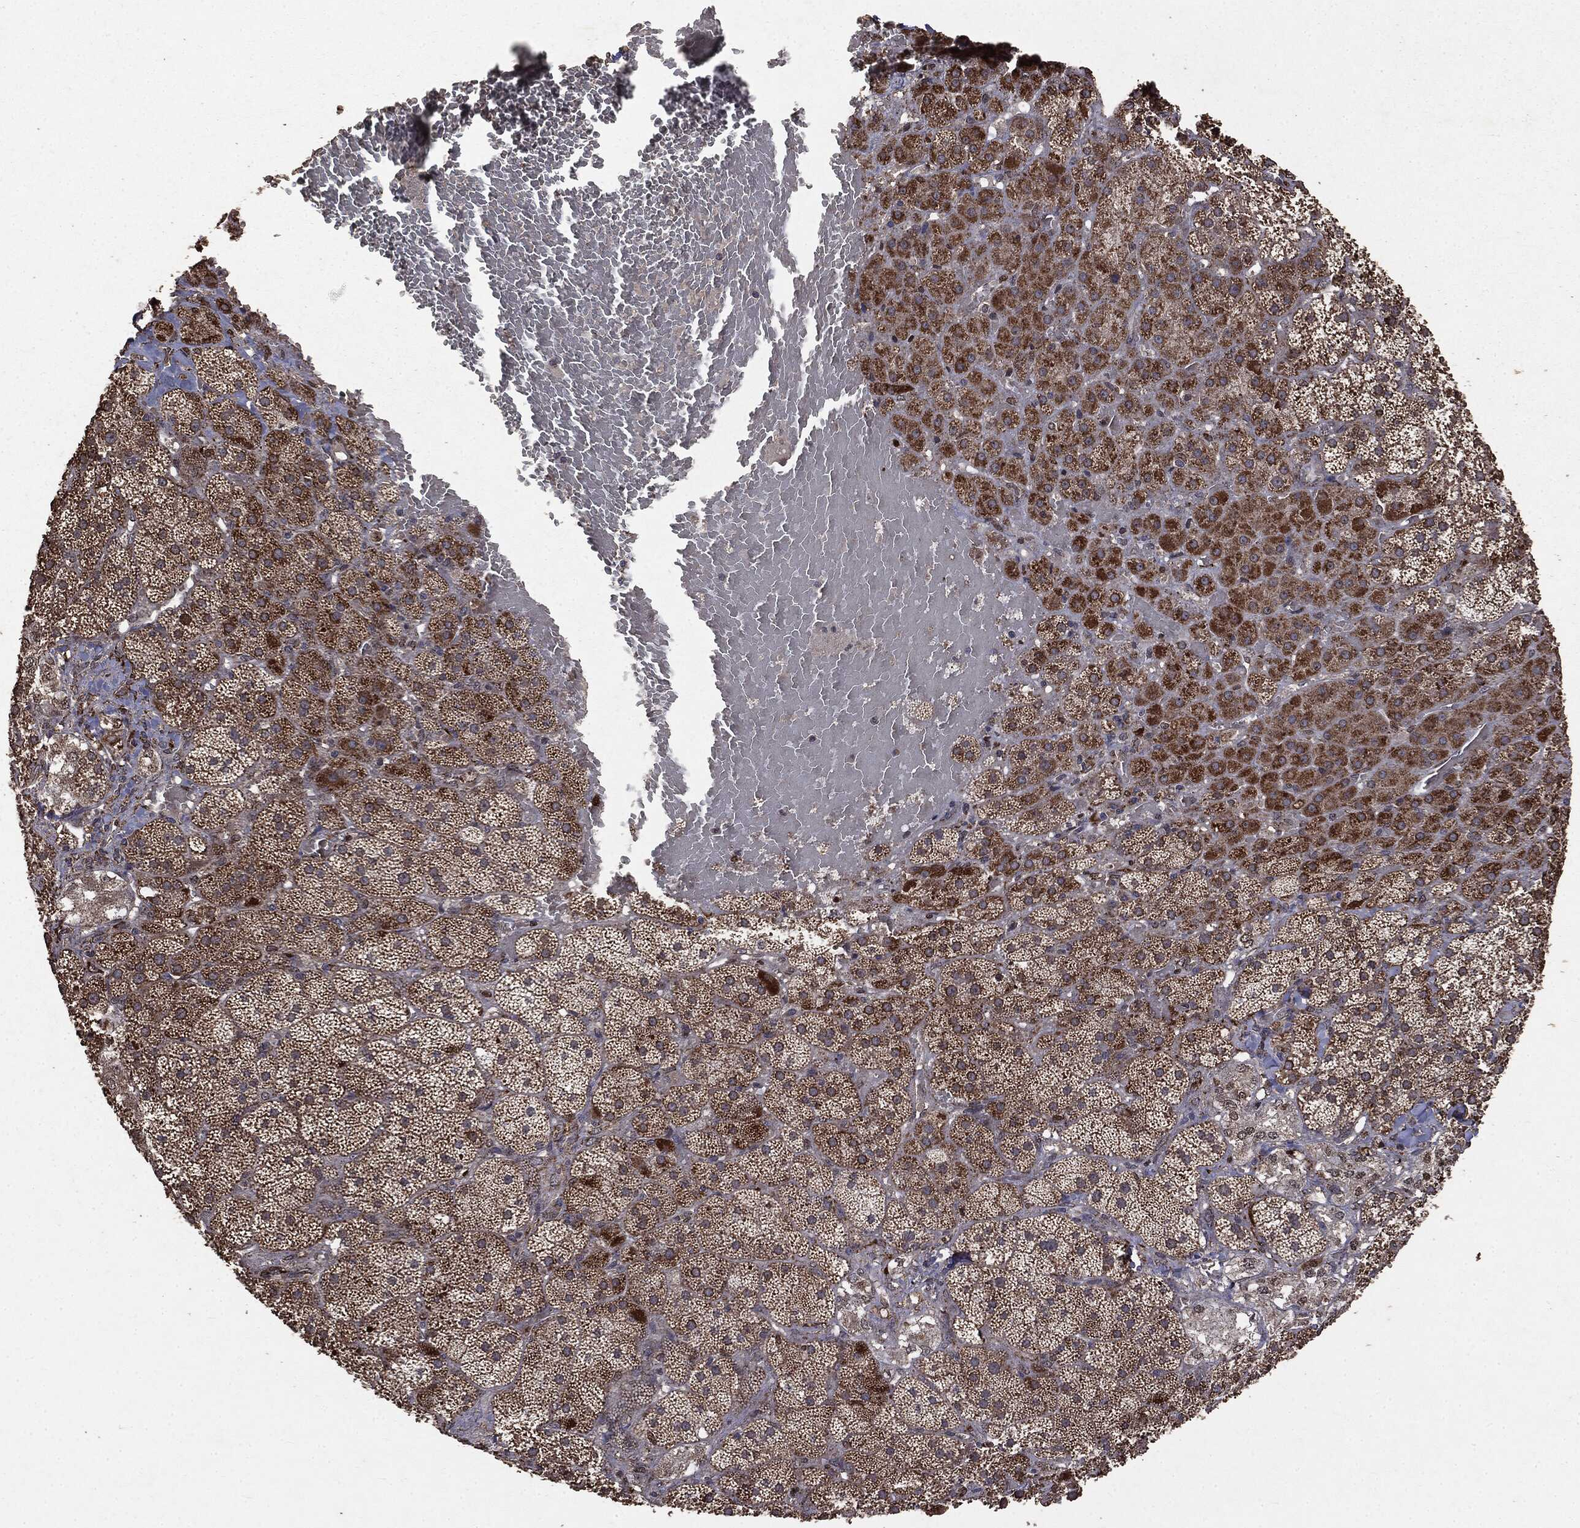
{"staining": {"intensity": "strong", "quantity": ">75%", "location": "cytoplasmic/membranous"}, "tissue": "adrenal gland", "cell_type": "Glandular cells", "image_type": "normal", "snomed": [{"axis": "morphology", "description": "Normal tissue, NOS"}, {"axis": "topography", "description": "Adrenal gland"}], "caption": "Adrenal gland stained with DAB IHC shows high levels of strong cytoplasmic/membranous positivity in about >75% of glandular cells.", "gene": "PPP6R2", "patient": {"sex": "male", "age": 57}}